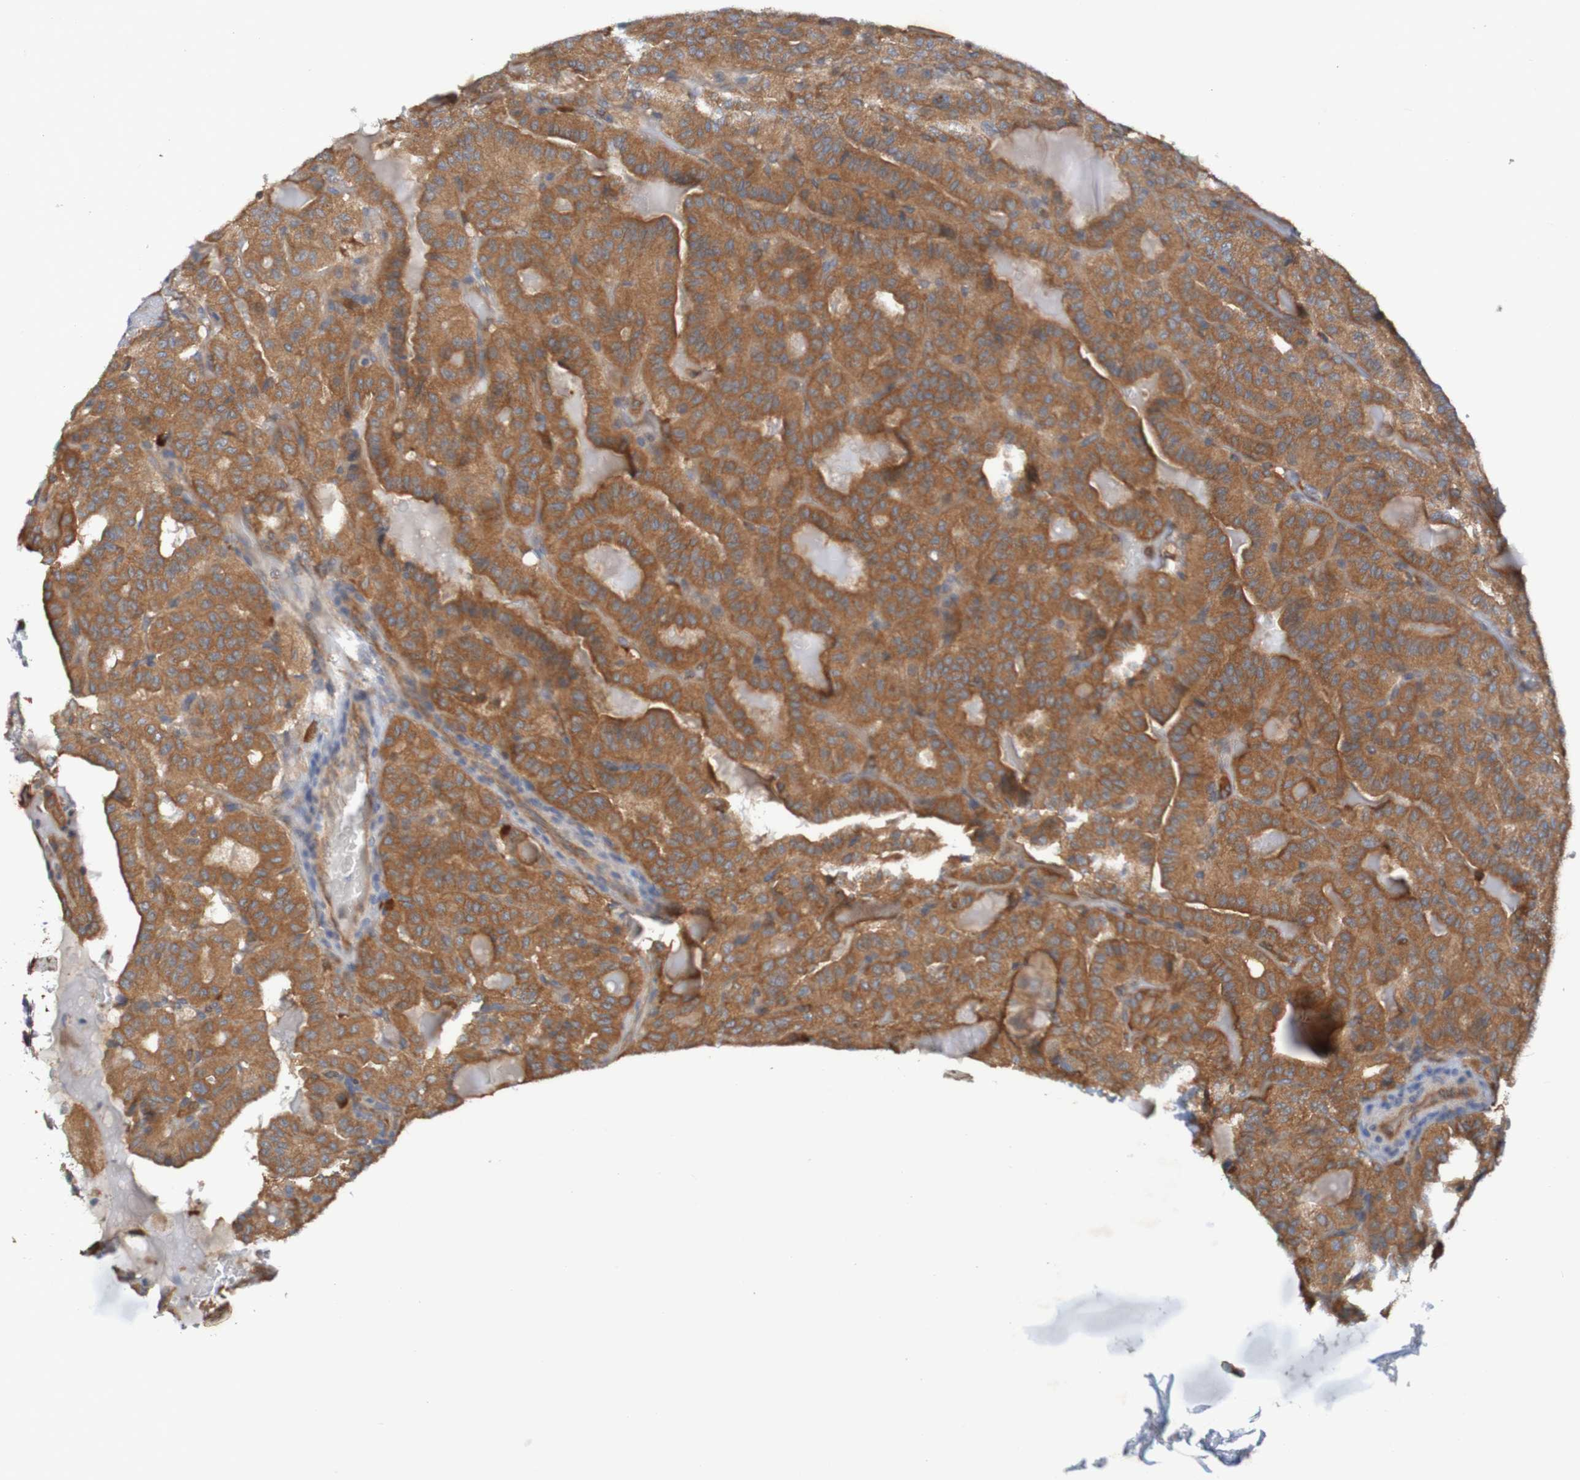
{"staining": {"intensity": "moderate", "quantity": ">75%", "location": "cytoplasmic/membranous"}, "tissue": "thyroid cancer", "cell_type": "Tumor cells", "image_type": "cancer", "snomed": [{"axis": "morphology", "description": "Papillary adenocarcinoma, NOS"}, {"axis": "topography", "description": "Thyroid gland"}], "caption": "DAB immunohistochemical staining of papillary adenocarcinoma (thyroid) shows moderate cytoplasmic/membranous protein positivity in about >75% of tumor cells.", "gene": "DNAJC4", "patient": {"sex": "male", "age": 77}}